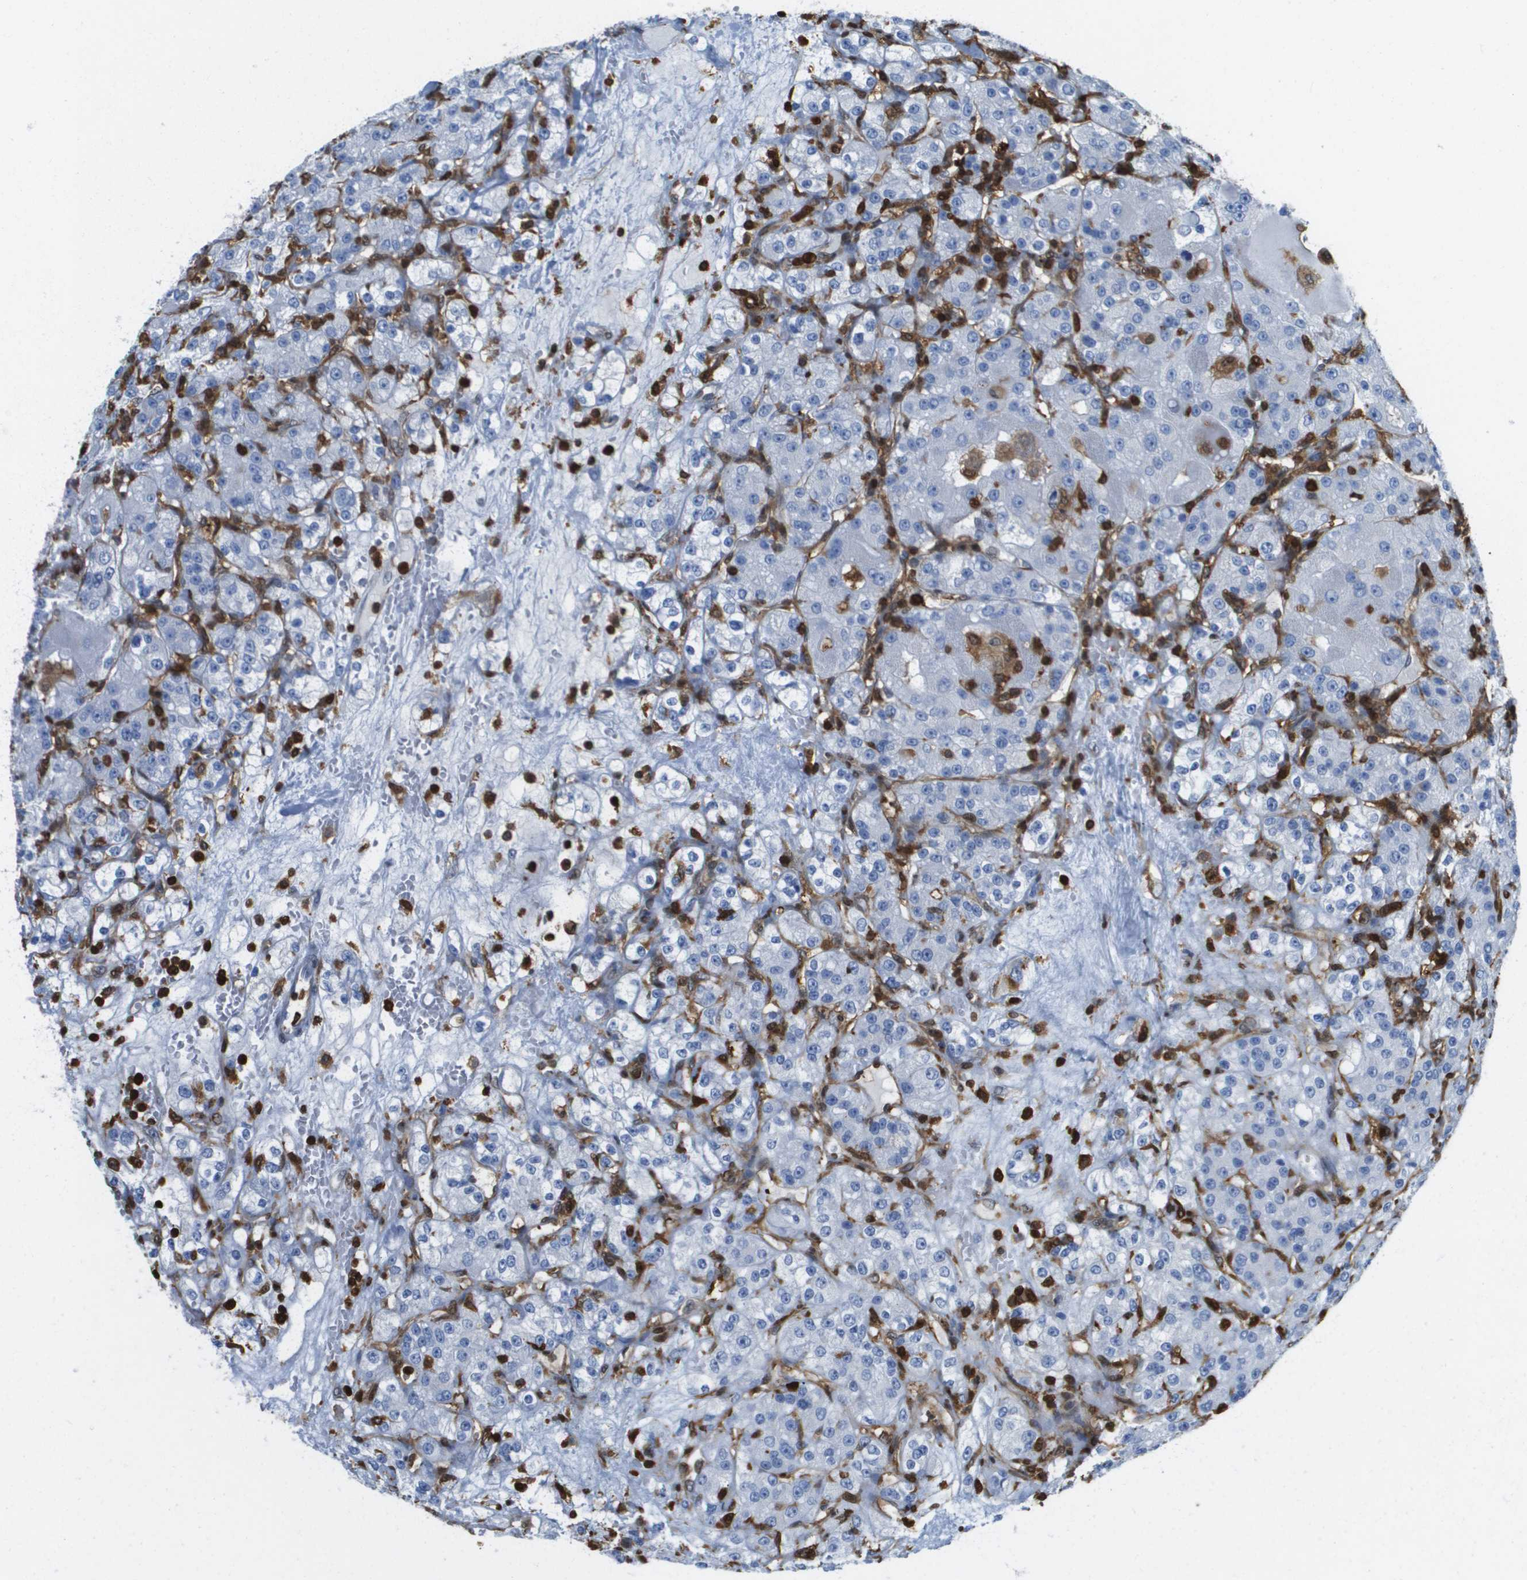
{"staining": {"intensity": "negative", "quantity": "none", "location": "none"}, "tissue": "renal cancer", "cell_type": "Tumor cells", "image_type": "cancer", "snomed": [{"axis": "morphology", "description": "Normal tissue, NOS"}, {"axis": "morphology", "description": "Adenocarcinoma, NOS"}, {"axis": "topography", "description": "Kidney"}], "caption": "Tumor cells are negative for brown protein staining in adenocarcinoma (renal).", "gene": "DOCK5", "patient": {"sex": "male", "age": 61}}